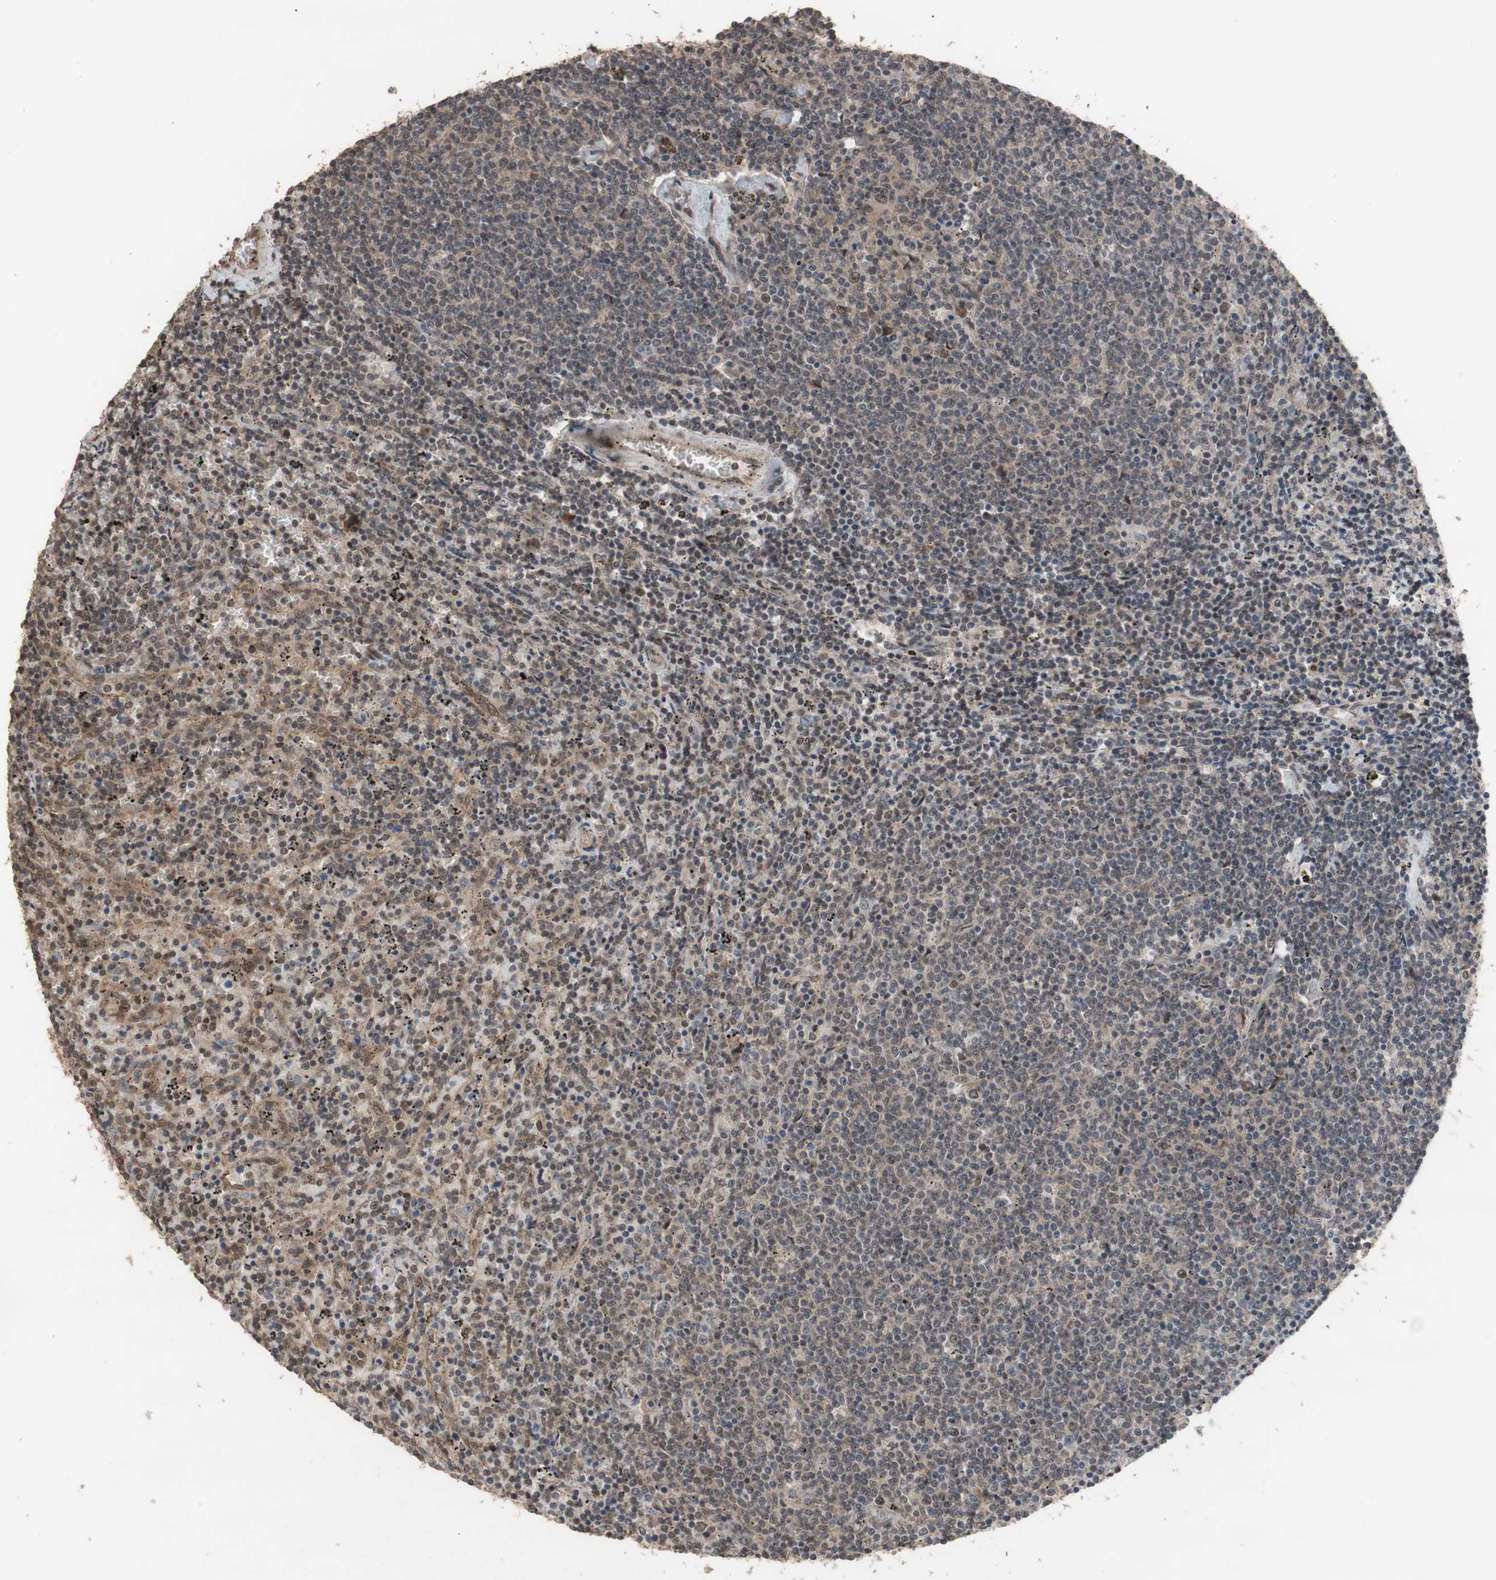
{"staining": {"intensity": "weak", "quantity": ">75%", "location": "cytoplasmic/membranous,nuclear"}, "tissue": "lymphoma", "cell_type": "Tumor cells", "image_type": "cancer", "snomed": [{"axis": "morphology", "description": "Malignant lymphoma, non-Hodgkin's type, Low grade"}, {"axis": "topography", "description": "Spleen"}], "caption": "Immunohistochemical staining of human lymphoma displays low levels of weak cytoplasmic/membranous and nuclear protein staining in approximately >75% of tumor cells.", "gene": "KANSL1", "patient": {"sex": "female", "age": 50}}